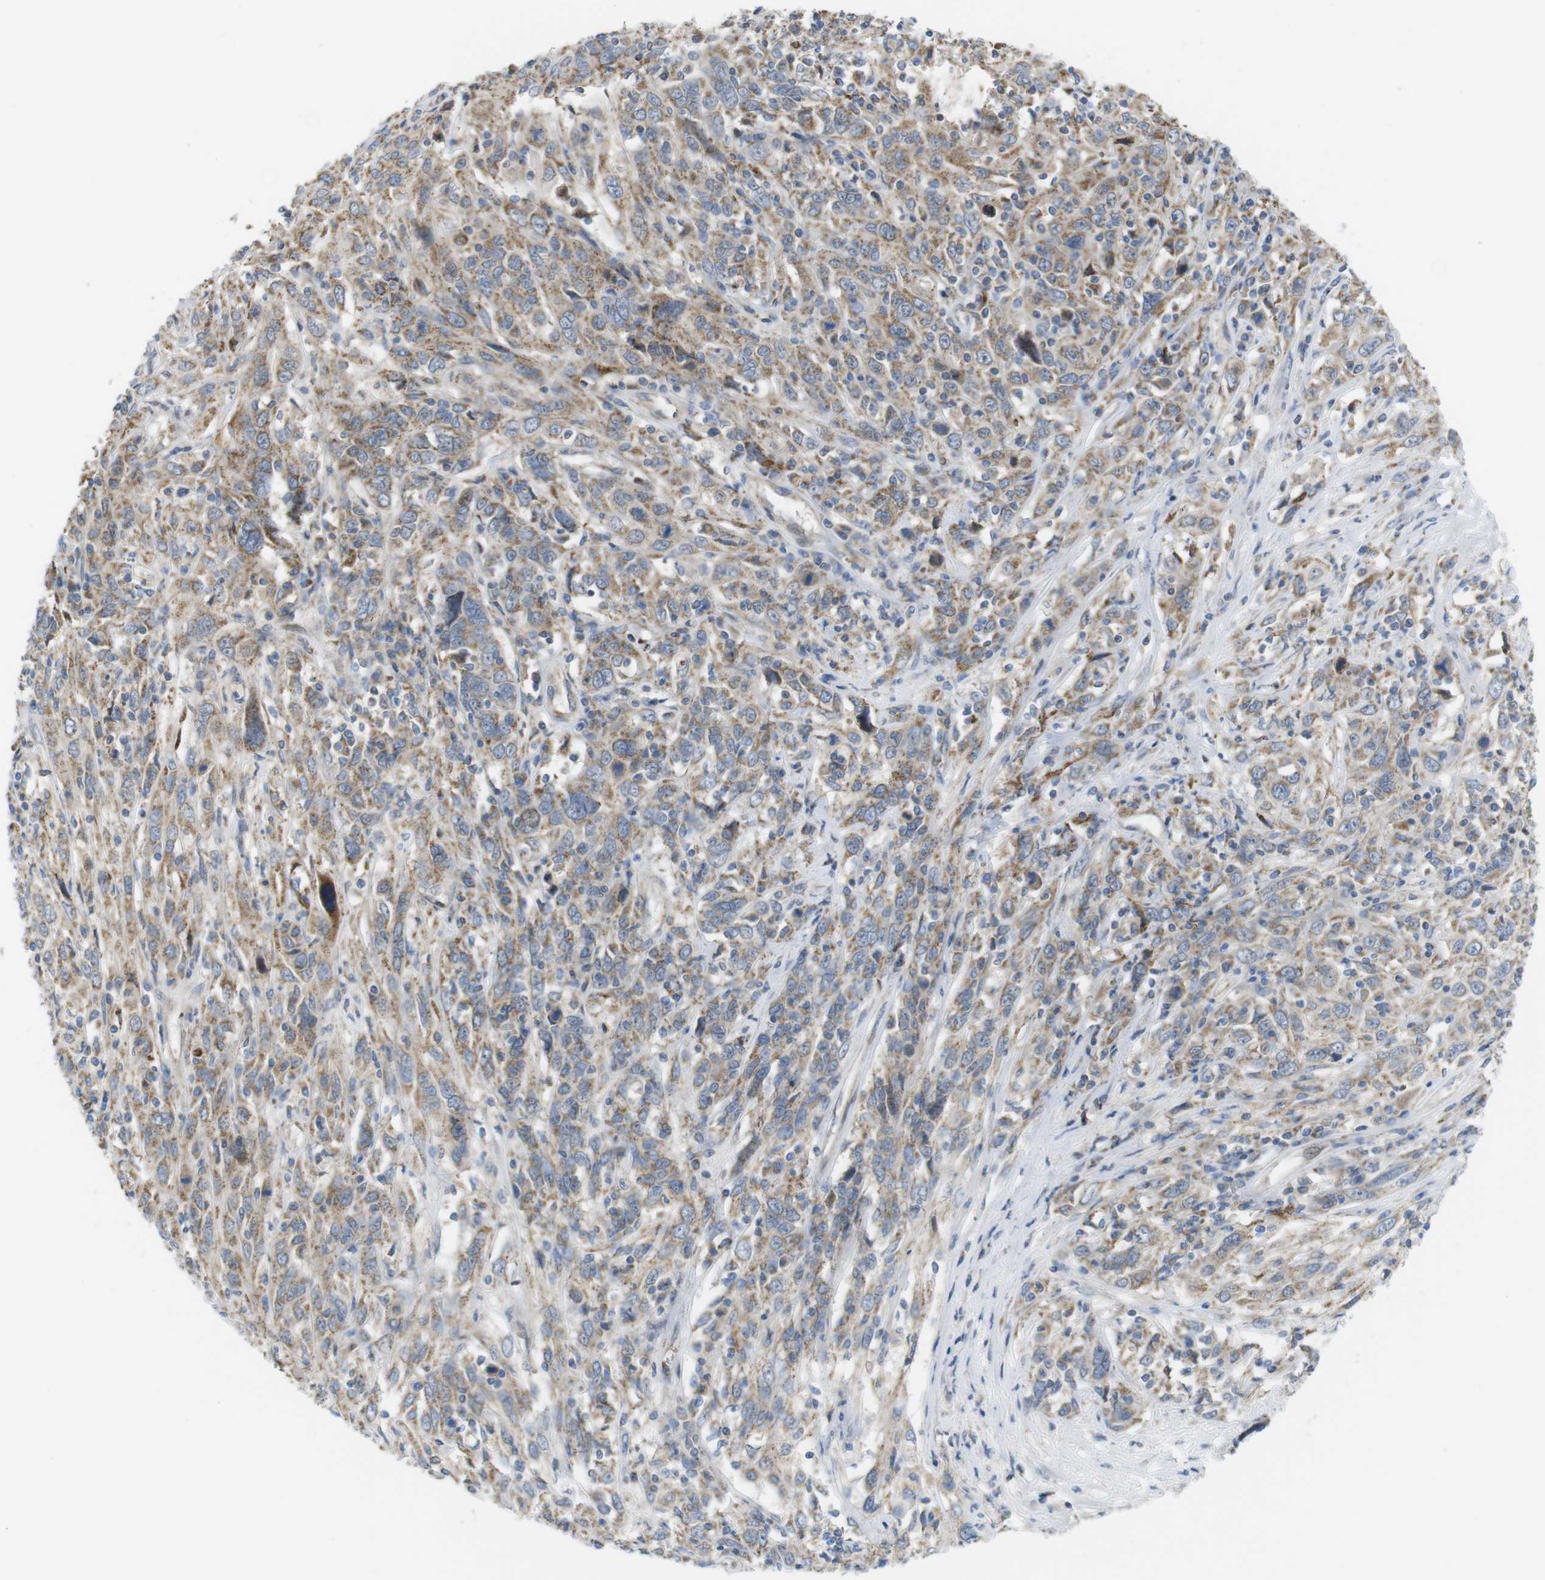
{"staining": {"intensity": "moderate", "quantity": ">75%", "location": "cytoplasmic/membranous"}, "tissue": "cervical cancer", "cell_type": "Tumor cells", "image_type": "cancer", "snomed": [{"axis": "morphology", "description": "Squamous cell carcinoma, NOS"}, {"axis": "topography", "description": "Cervix"}], "caption": "Cervical squamous cell carcinoma stained with a brown dye exhibits moderate cytoplasmic/membranous positive positivity in about >75% of tumor cells.", "gene": "MARCHF1", "patient": {"sex": "female", "age": 46}}